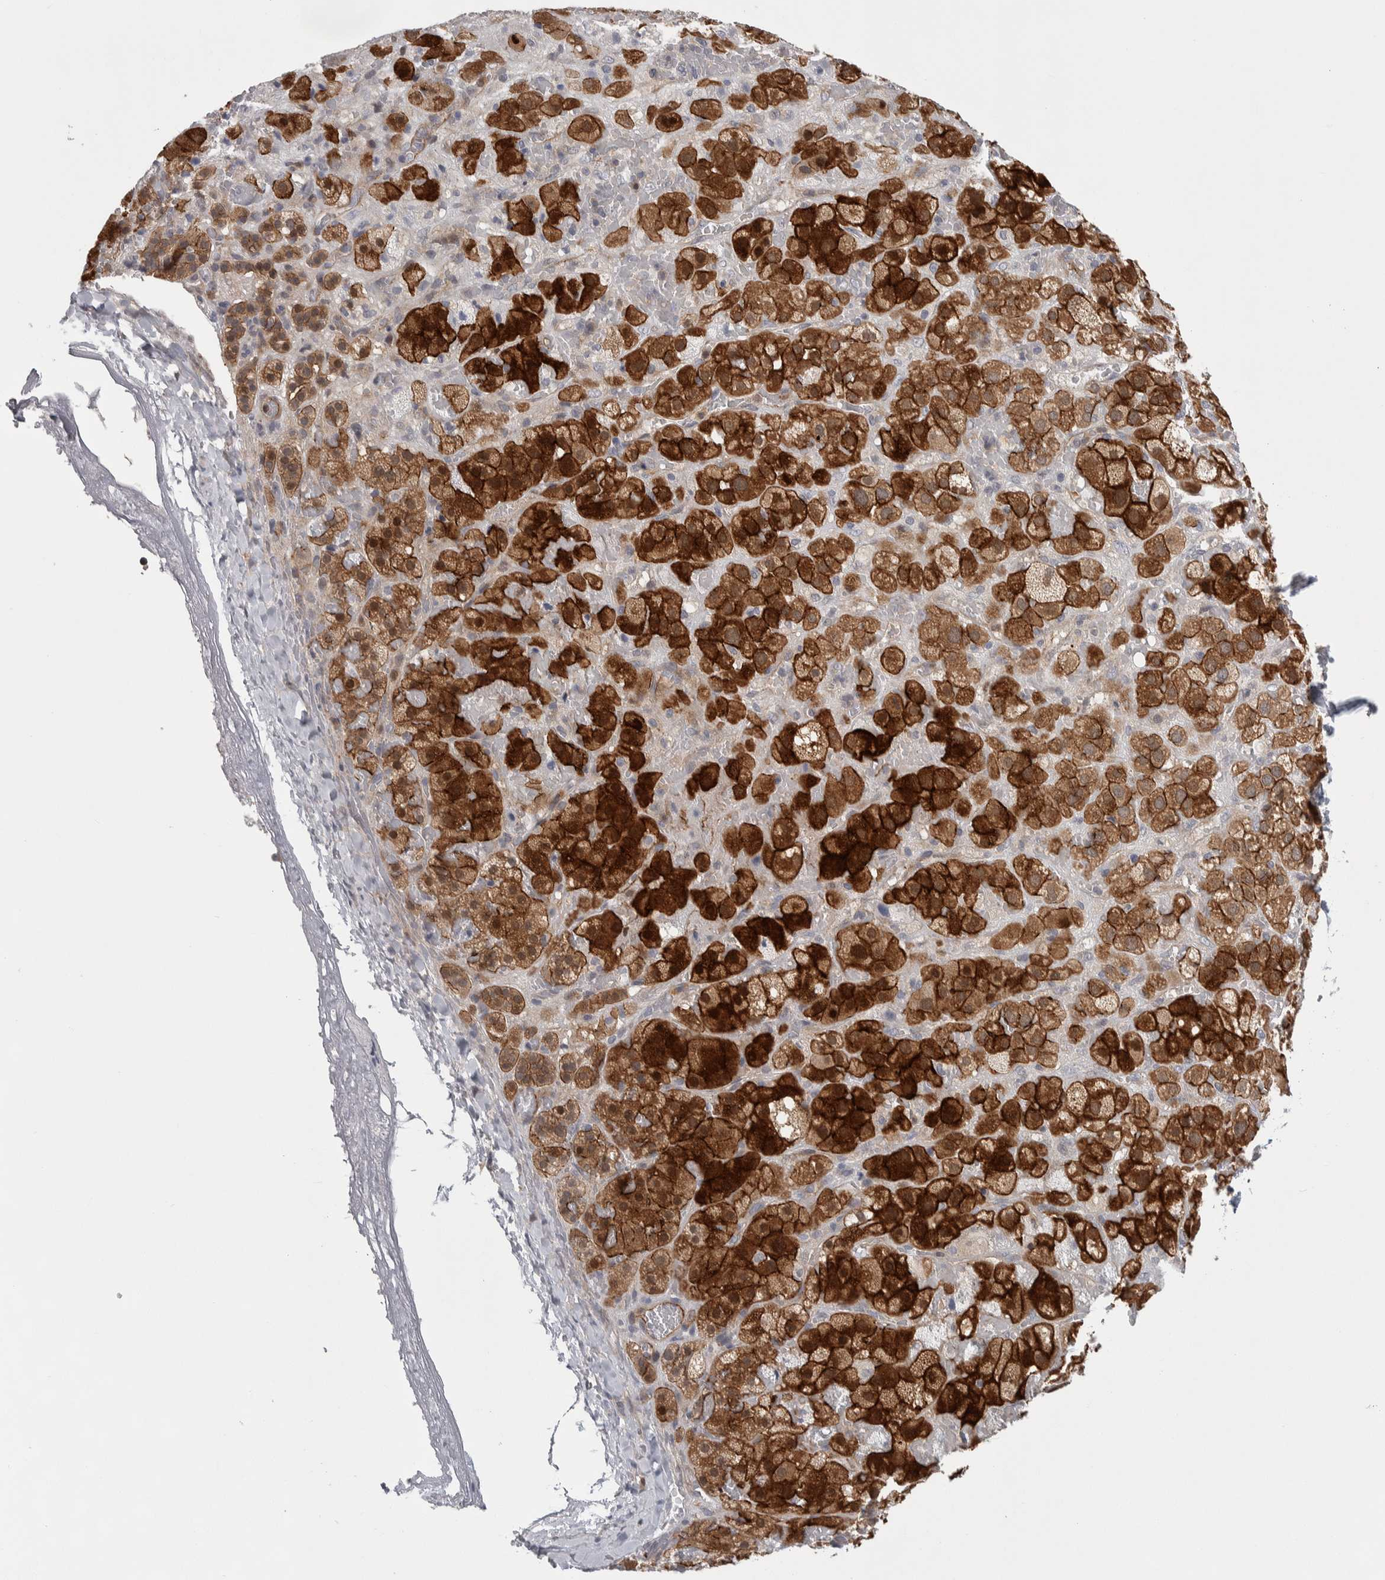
{"staining": {"intensity": "strong", "quantity": ">75%", "location": "cytoplasmic/membranous"}, "tissue": "adrenal gland", "cell_type": "Glandular cells", "image_type": "normal", "snomed": [{"axis": "morphology", "description": "Normal tissue, NOS"}, {"axis": "topography", "description": "Adrenal gland"}], "caption": "This image displays immunohistochemistry staining of unremarkable adrenal gland, with high strong cytoplasmic/membranous staining in about >75% of glandular cells.", "gene": "ZNF862", "patient": {"sex": "female", "age": 47}}